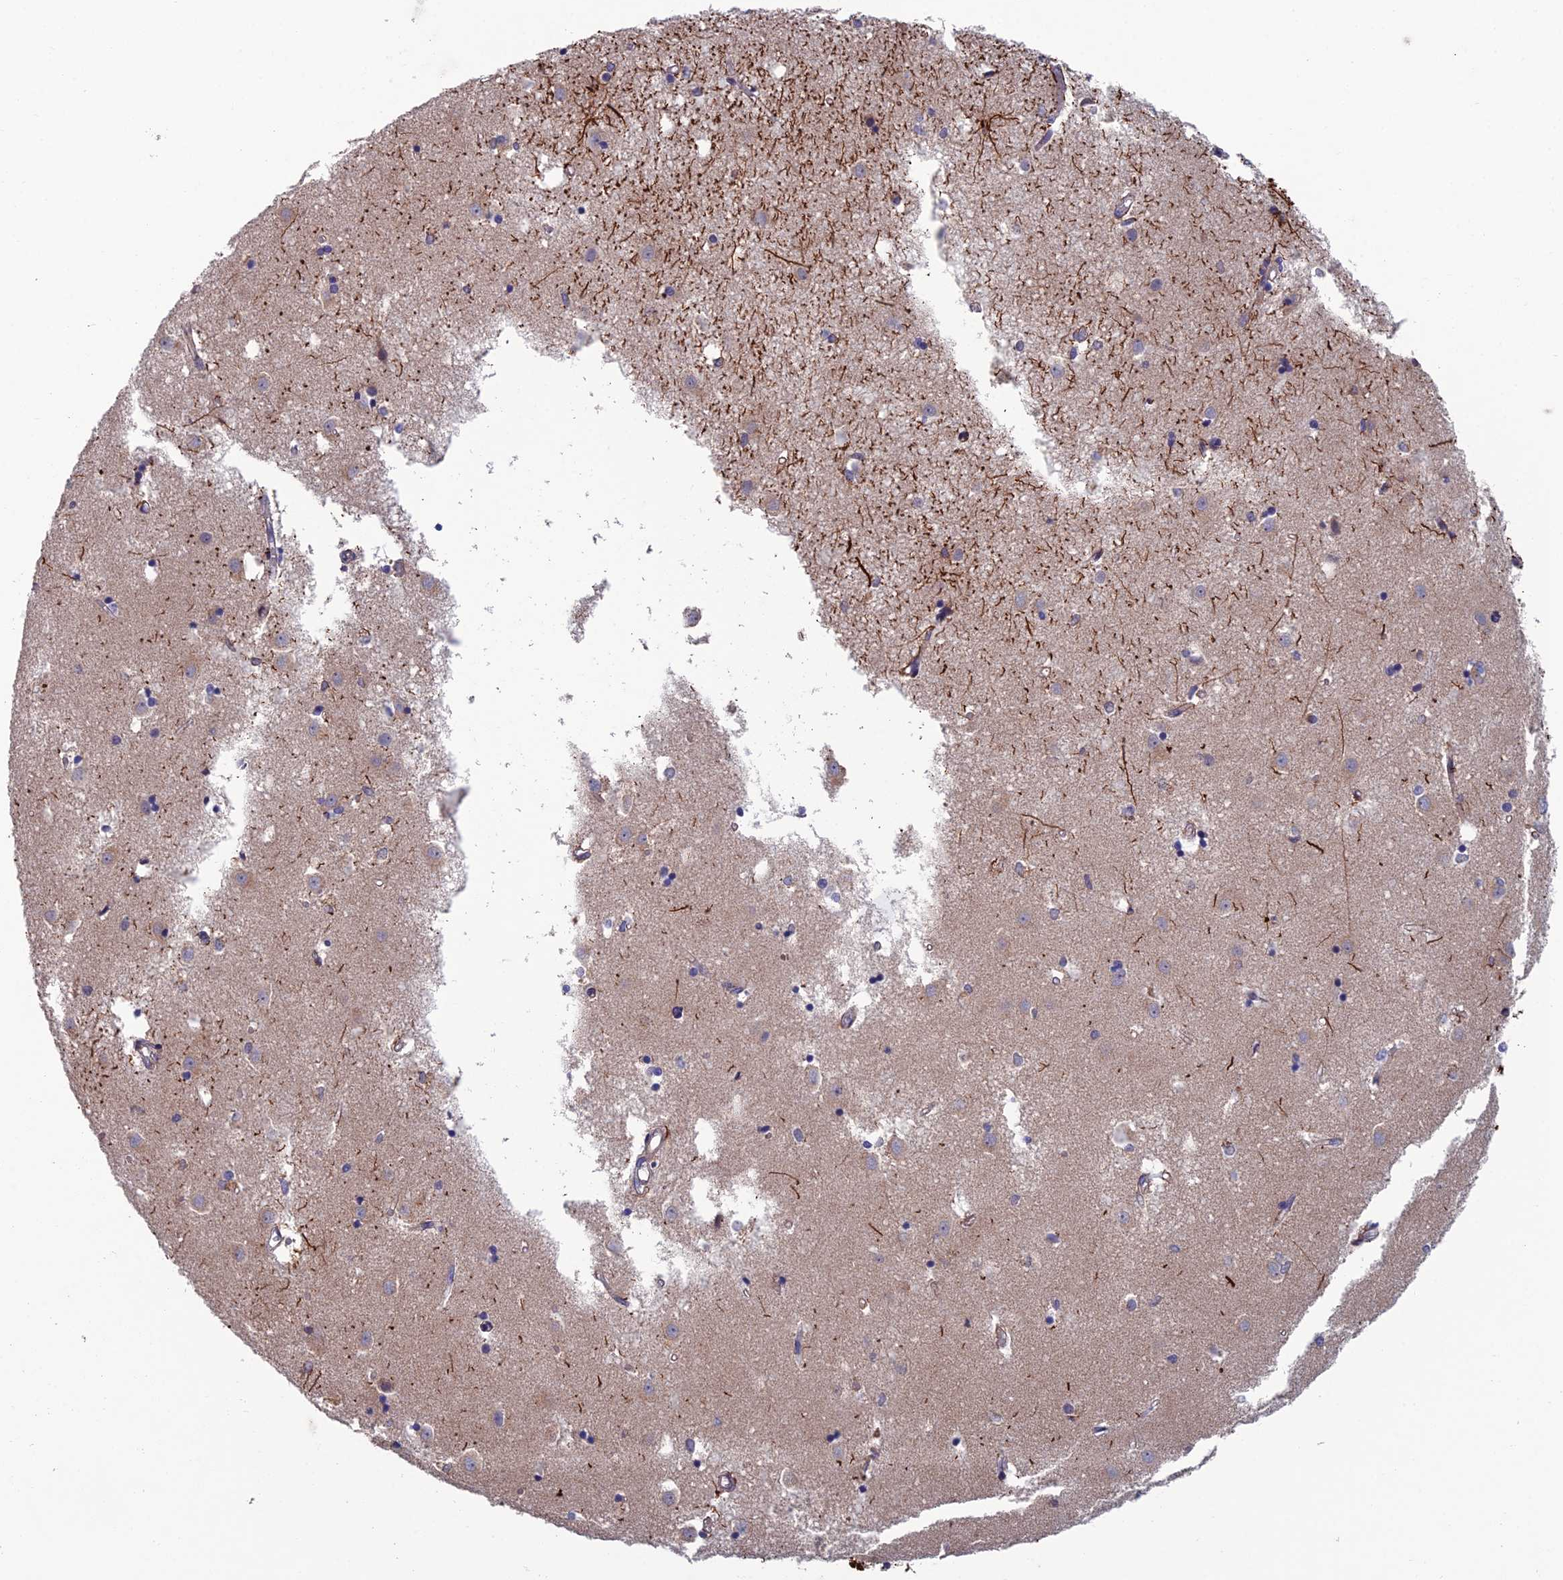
{"staining": {"intensity": "strong", "quantity": "<25%", "location": "cytoplasmic/membranous"}, "tissue": "caudate", "cell_type": "Glial cells", "image_type": "normal", "snomed": [{"axis": "morphology", "description": "Normal tissue, NOS"}, {"axis": "topography", "description": "Lateral ventricle wall"}], "caption": "IHC (DAB (3,3'-diaminobenzidine)) staining of unremarkable human caudate shows strong cytoplasmic/membranous protein staining in approximately <25% of glial cells.", "gene": "USP37", "patient": {"sex": "male", "age": 45}}